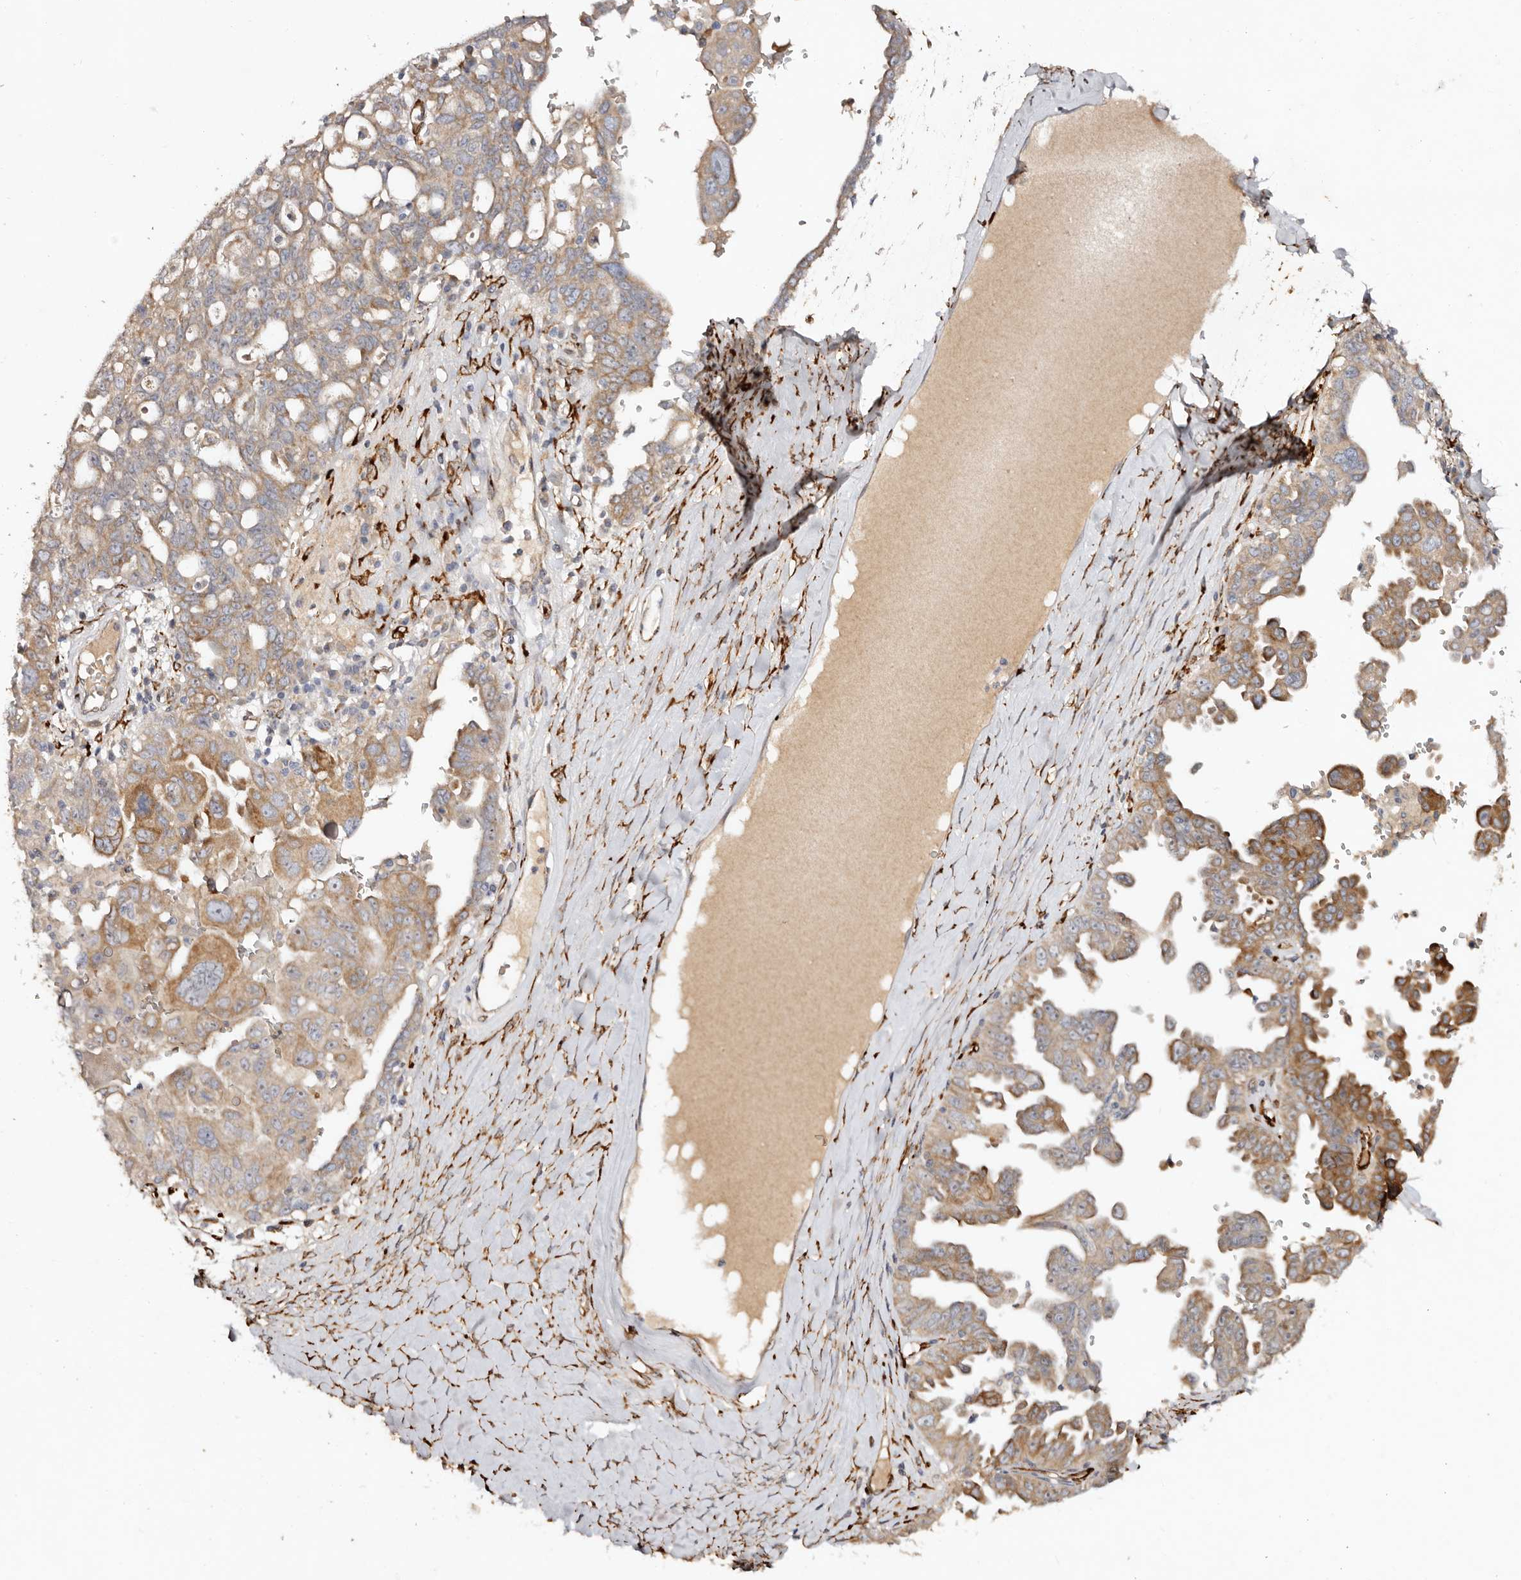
{"staining": {"intensity": "moderate", "quantity": ">75%", "location": "cytoplasmic/membranous"}, "tissue": "ovarian cancer", "cell_type": "Tumor cells", "image_type": "cancer", "snomed": [{"axis": "morphology", "description": "Carcinoma, endometroid"}, {"axis": "topography", "description": "Ovary"}], "caption": "Brown immunohistochemical staining in endometroid carcinoma (ovarian) reveals moderate cytoplasmic/membranous positivity in about >75% of tumor cells. (IHC, brightfield microscopy, high magnification).", "gene": "SERPINH1", "patient": {"sex": "female", "age": 62}}